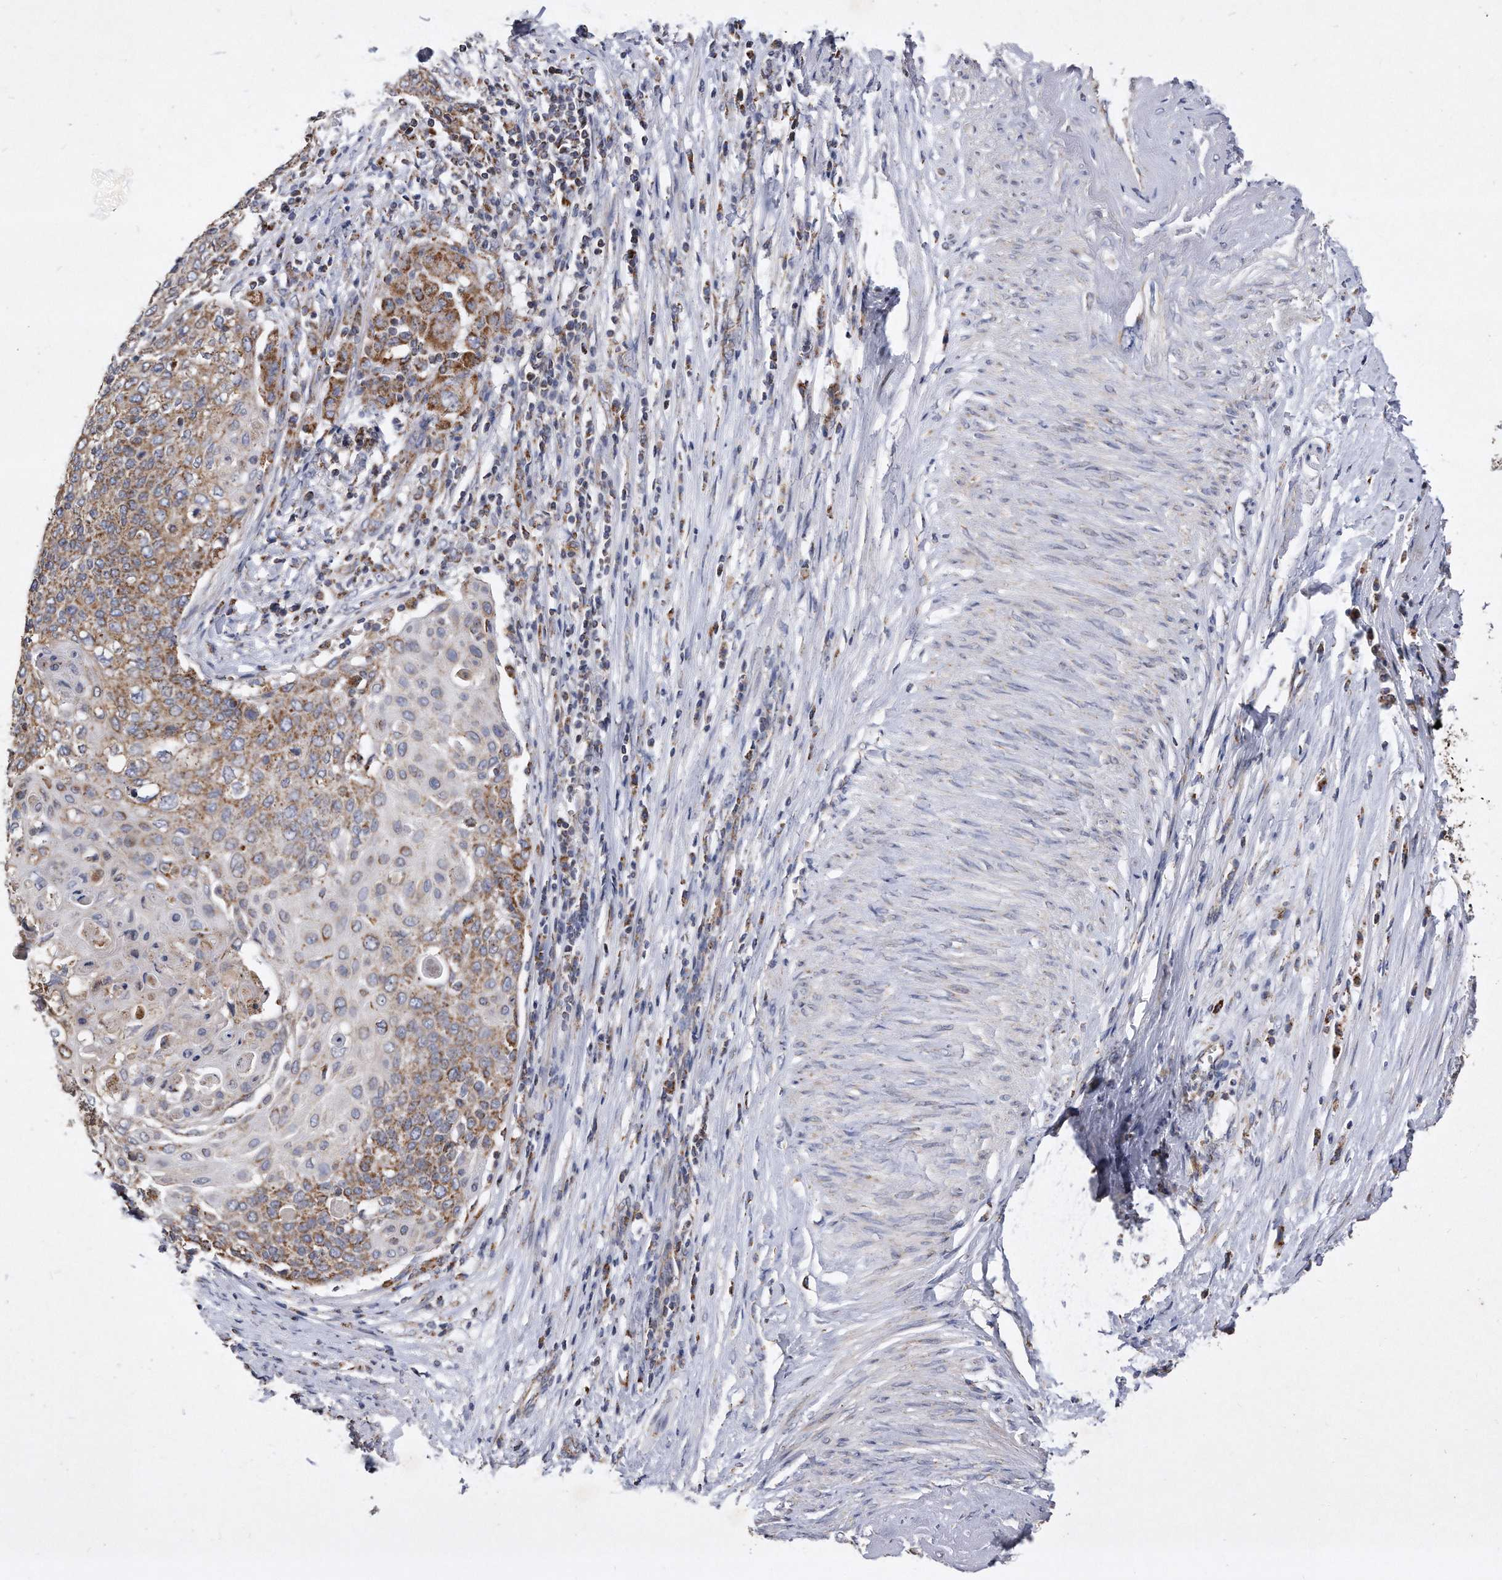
{"staining": {"intensity": "moderate", "quantity": ">75%", "location": "cytoplasmic/membranous"}, "tissue": "cervical cancer", "cell_type": "Tumor cells", "image_type": "cancer", "snomed": [{"axis": "morphology", "description": "Squamous cell carcinoma, NOS"}, {"axis": "topography", "description": "Cervix"}], "caption": "High-magnification brightfield microscopy of squamous cell carcinoma (cervical) stained with DAB (3,3'-diaminobenzidine) (brown) and counterstained with hematoxylin (blue). tumor cells exhibit moderate cytoplasmic/membranous staining is identified in about>75% of cells.", "gene": "PPP5C", "patient": {"sex": "female", "age": 39}}